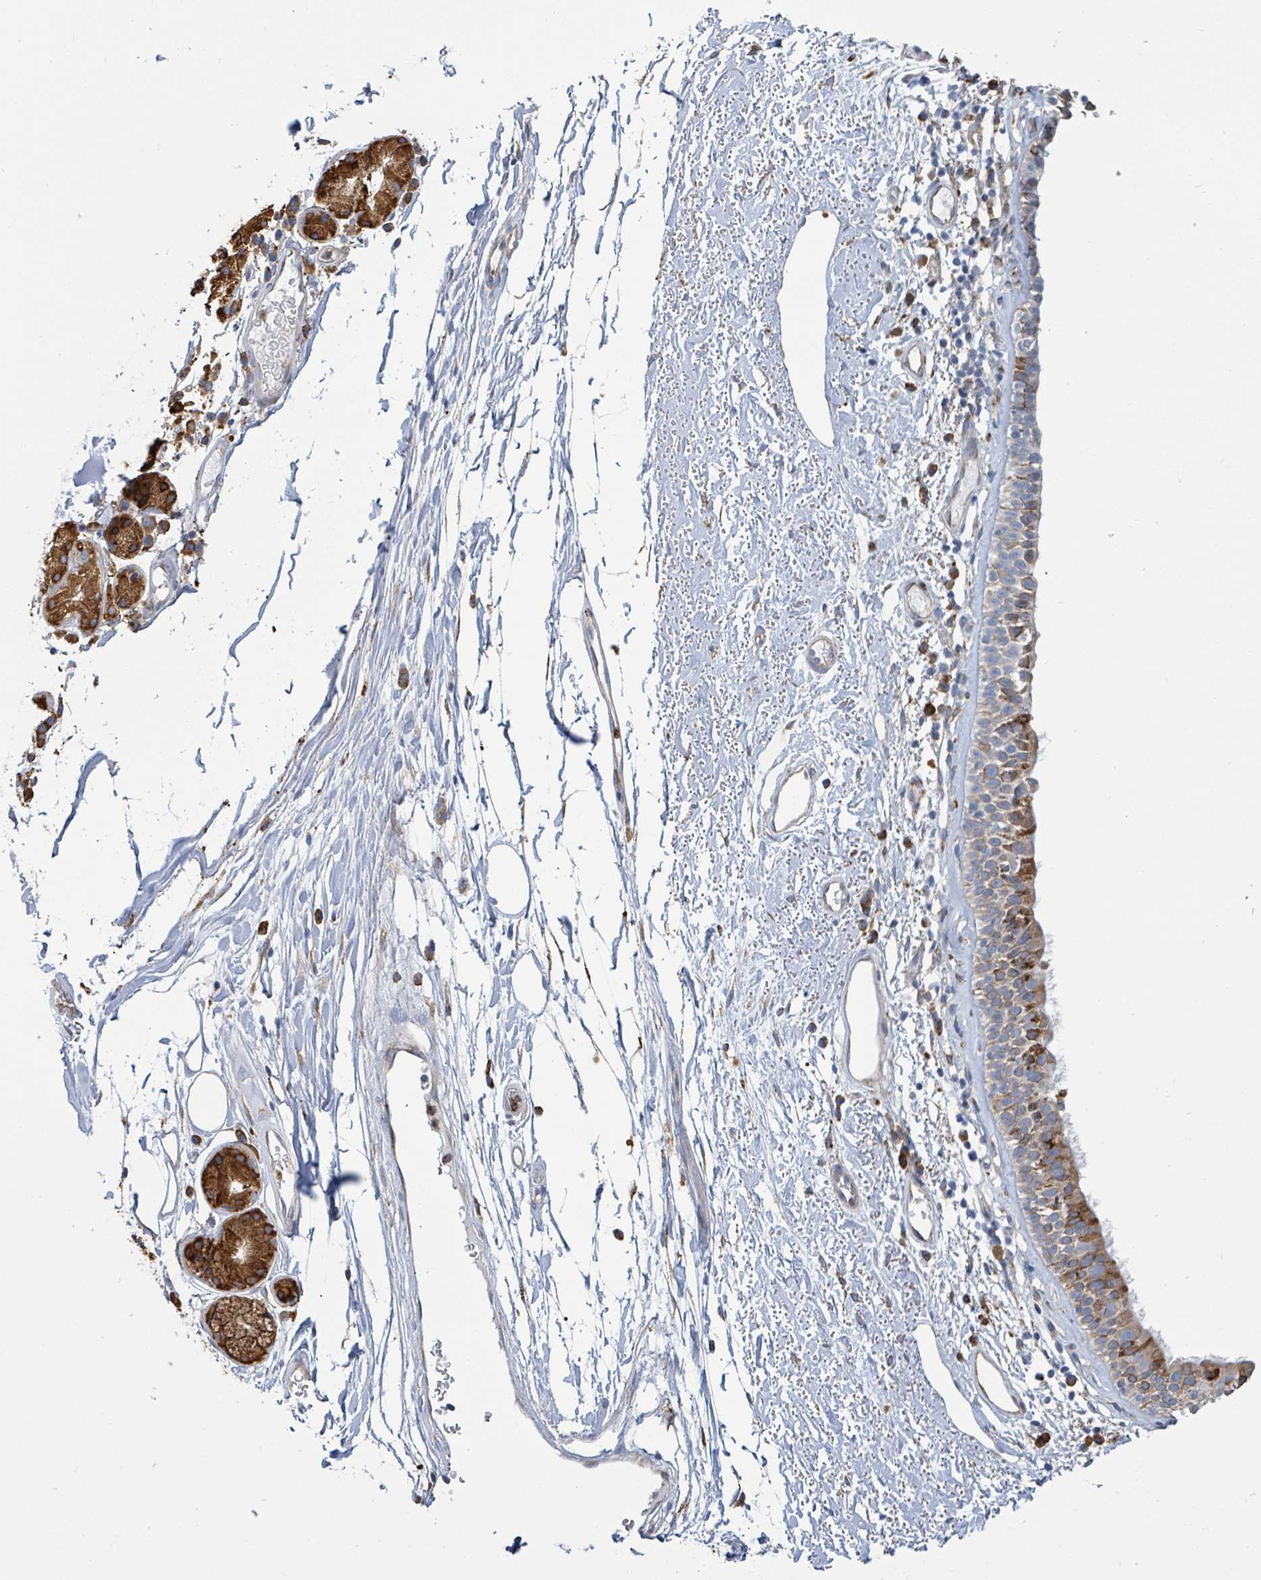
{"staining": {"intensity": "strong", "quantity": "<25%", "location": "cytoplasmic/membranous"}, "tissue": "nasopharynx", "cell_type": "Respiratory epithelial cells", "image_type": "normal", "snomed": [{"axis": "morphology", "description": "Normal tissue, NOS"}, {"axis": "topography", "description": "Cartilage tissue"}, {"axis": "topography", "description": "Nasopharynx"}], "caption": "Benign nasopharynx demonstrates strong cytoplasmic/membranous expression in about <25% of respiratory epithelial cells, visualized by immunohistochemistry.", "gene": "RFPL4AL1", "patient": {"sex": "male", "age": 56}}